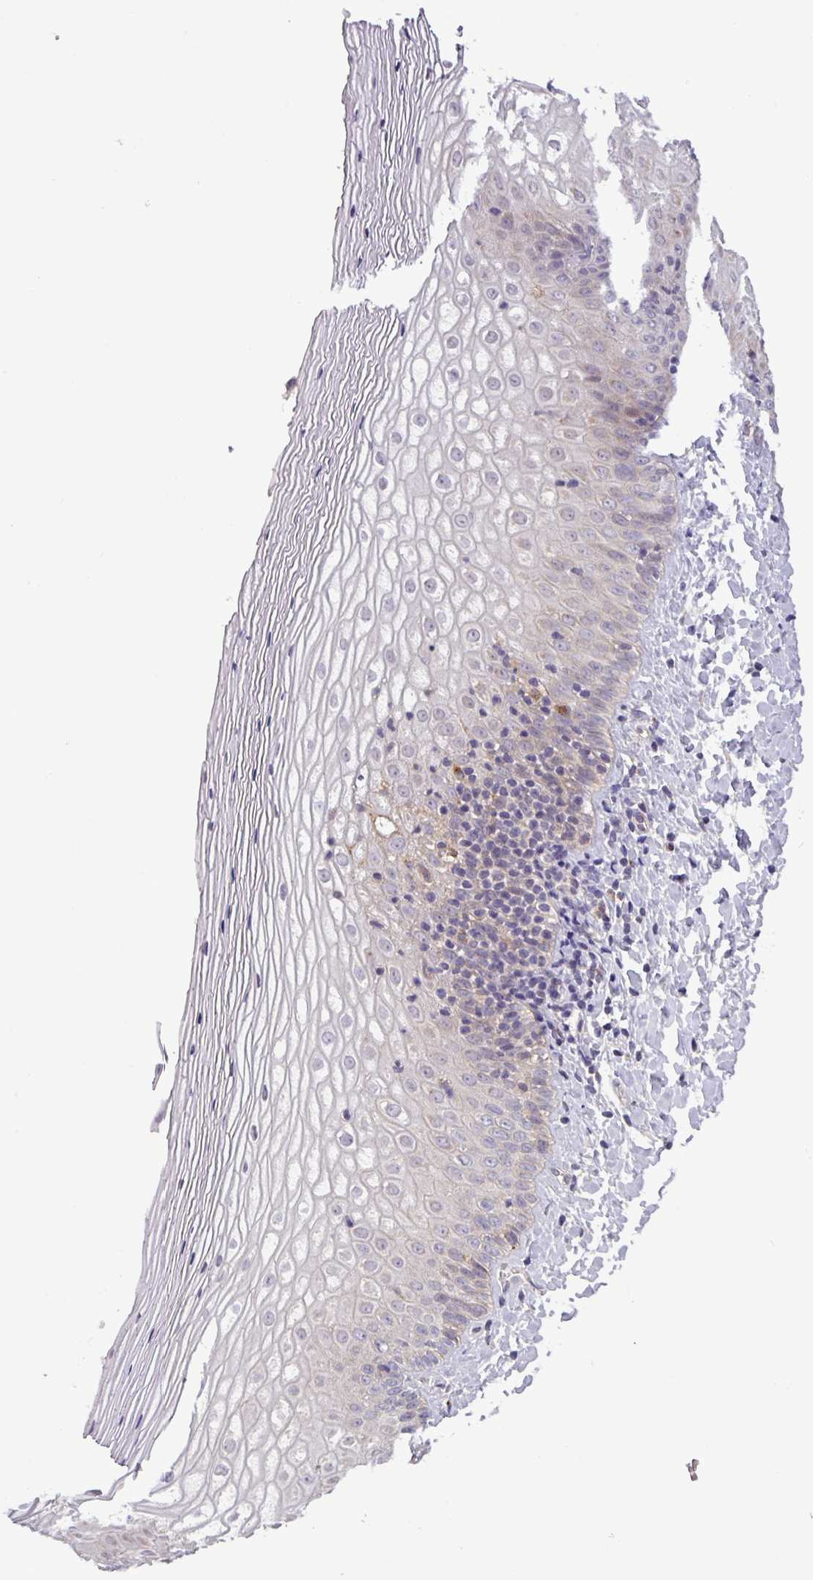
{"staining": {"intensity": "moderate", "quantity": "<25%", "location": "cytoplasmic/membranous,nuclear"}, "tissue": "vagina", "cell_type": "Squamous epithelial cells", "image_type": "normal", "snomed": [{"axis": "morphology", "description": "Normal tissue, NOS"}, {"axis": "topography", "description": "Vagina"}], "caption": "Immunohistochemical staining of unremarkable human vagina reveals <25% levels of moderate cytoplasmic/membranous,nuclear protein positivity in approximately <25% of squamous epithelial cells.", "gene": "NPFFR1", "patient": {"sex": "female", "age": 65}}